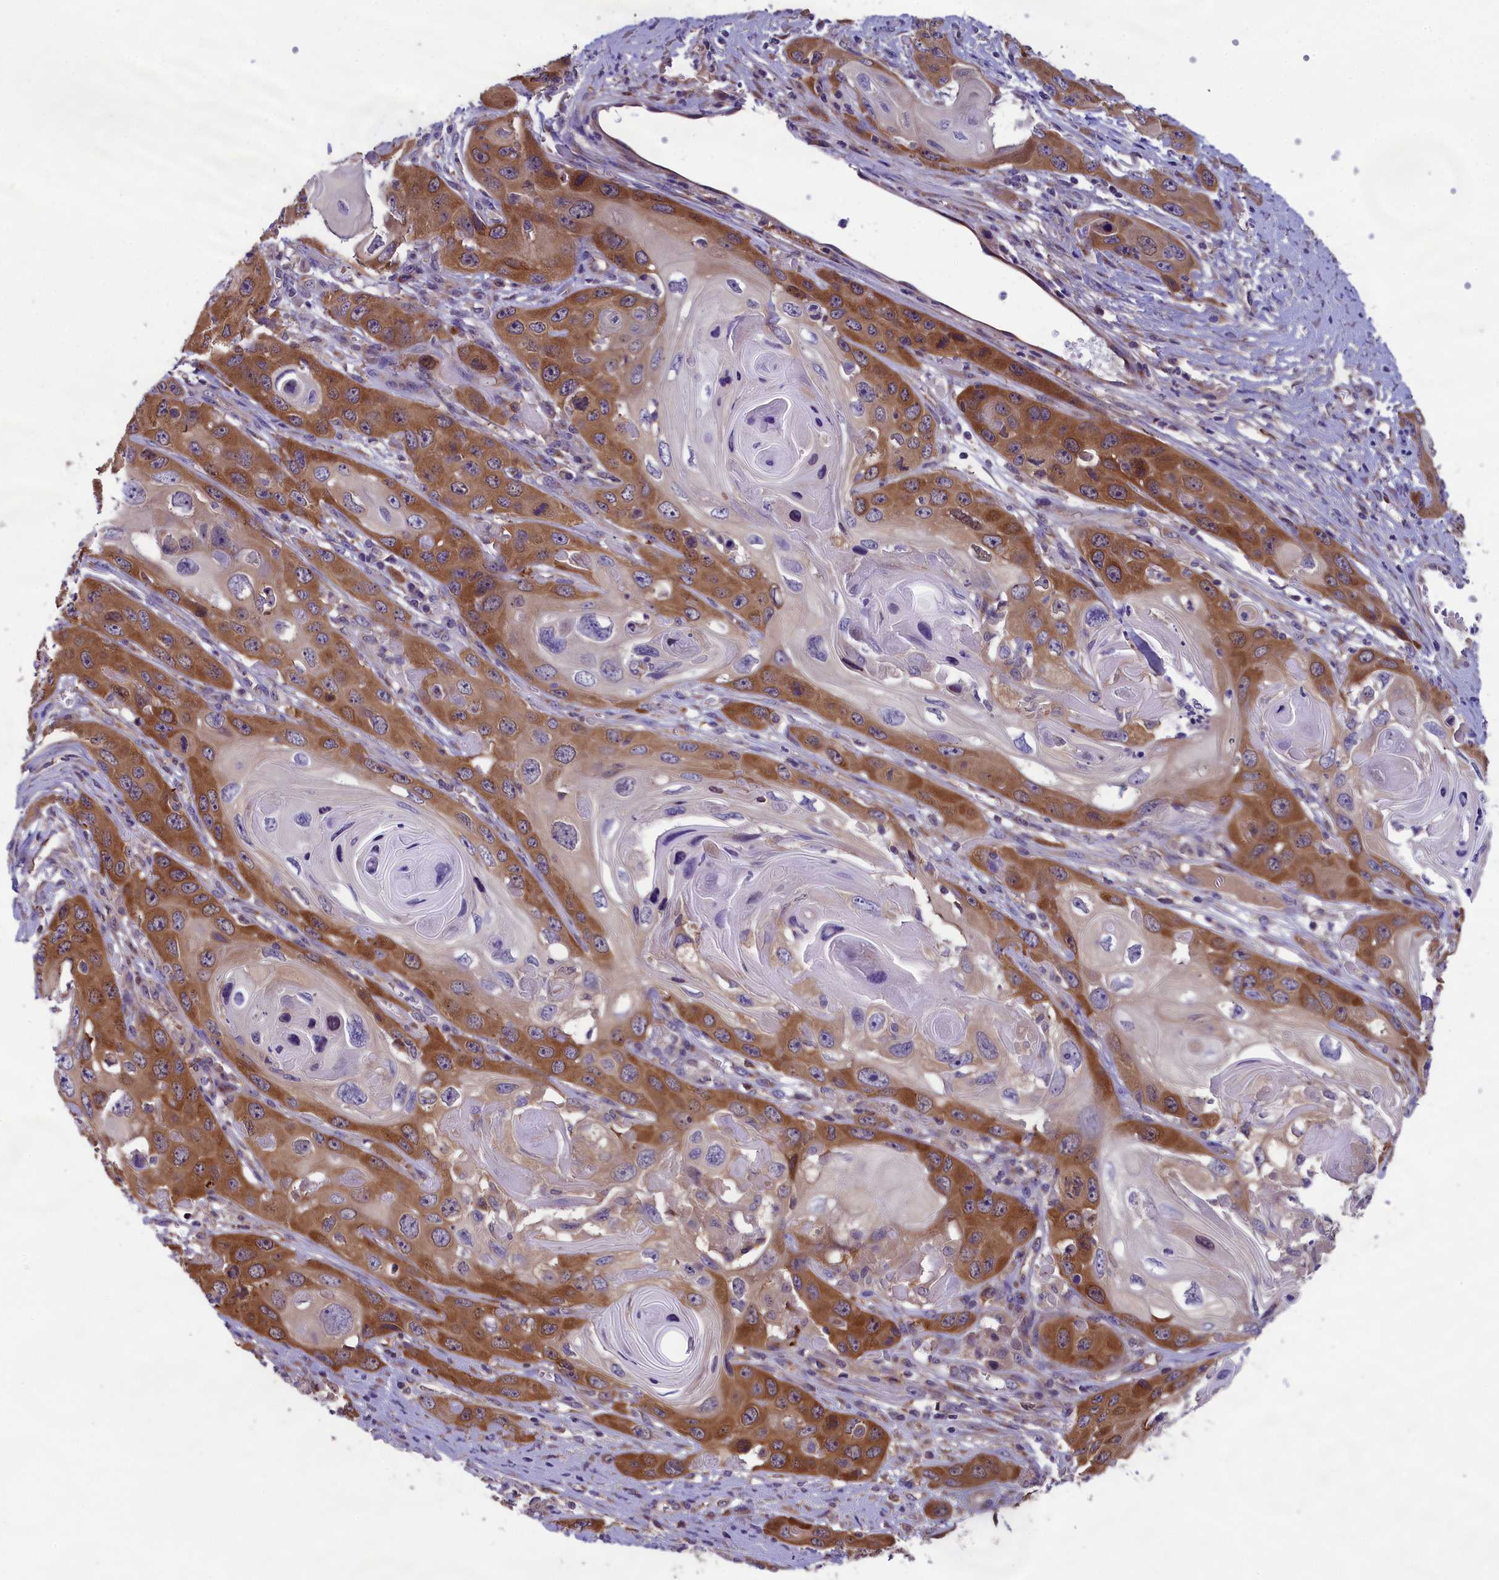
{"staining": {"intensity": "moderate", "quantity": ">75%", "location": "cytoplasmic/membranous"}, "tissue": "skin cancer", "cell_type": "Tumor cells", "image_type": "cancer", "snomed": [{"axis": "morphology", "description": "Squamous cell carcinoma, NOS"}, {"axis": "topography", "description": "Skin"}], "caption": "An image of human skin cancer stained for a protein exhibits moderate cytoplasmic/membranous brown staining in tumor cells.", "gene": "ABCC8", "patient": {"sex": "male", "age": 55}}